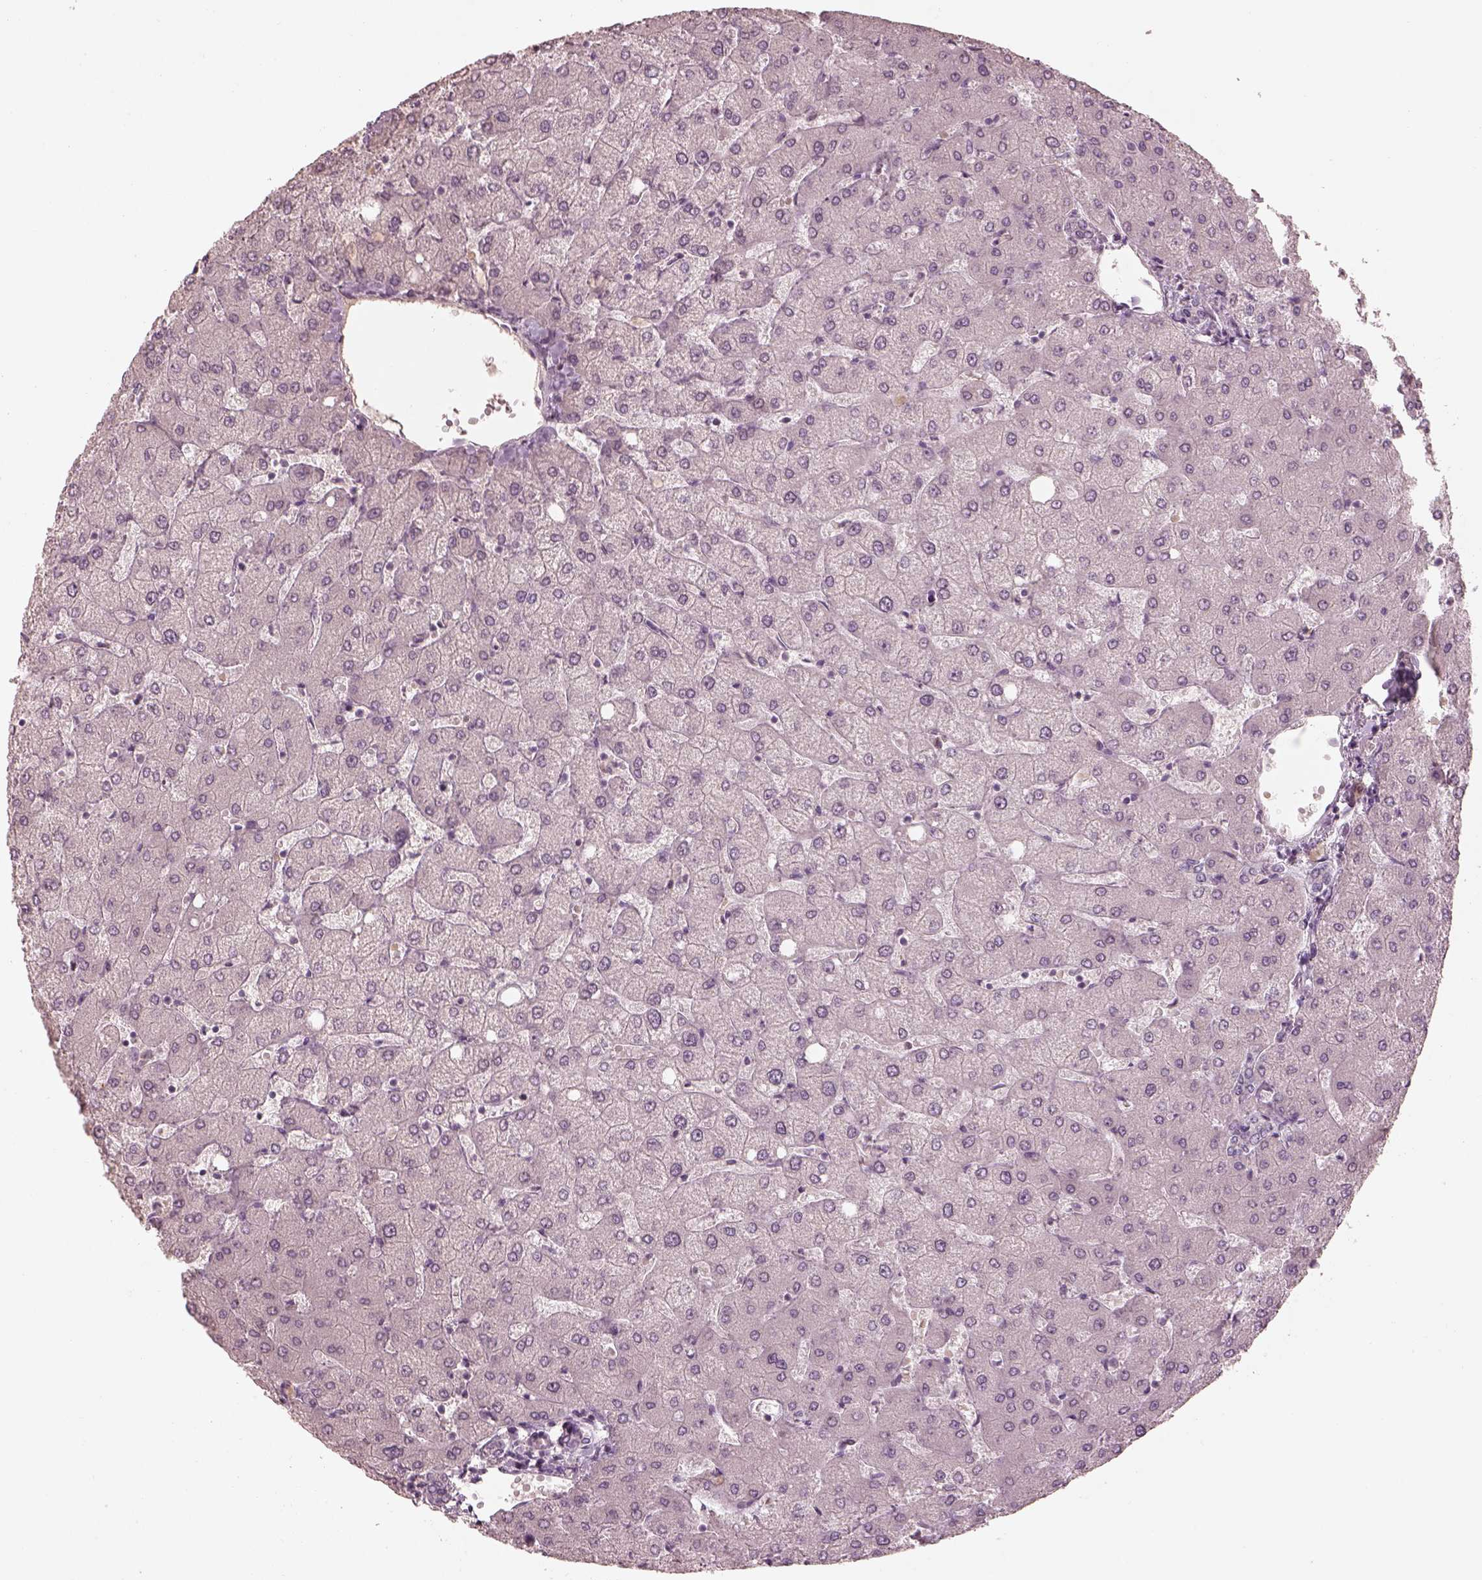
{"staining": {"intensity": "negative", "quantity": "none", "location": "none"}, "tissue": "liver", "cell_type": "Cholangiocytes", "image_type": "normal", "snomed": [{"axis": "morphology", "description": "Normal tissue, NOS"}, {"axis": "topography", "description": "Liver"}], "caption": "Cholangiocytes are negative for brown protein staining in unremarkable liver. Nuclei are stained in blue.", "gene": "PRKACG", "patient": {"sex": "female", "age": 54}}